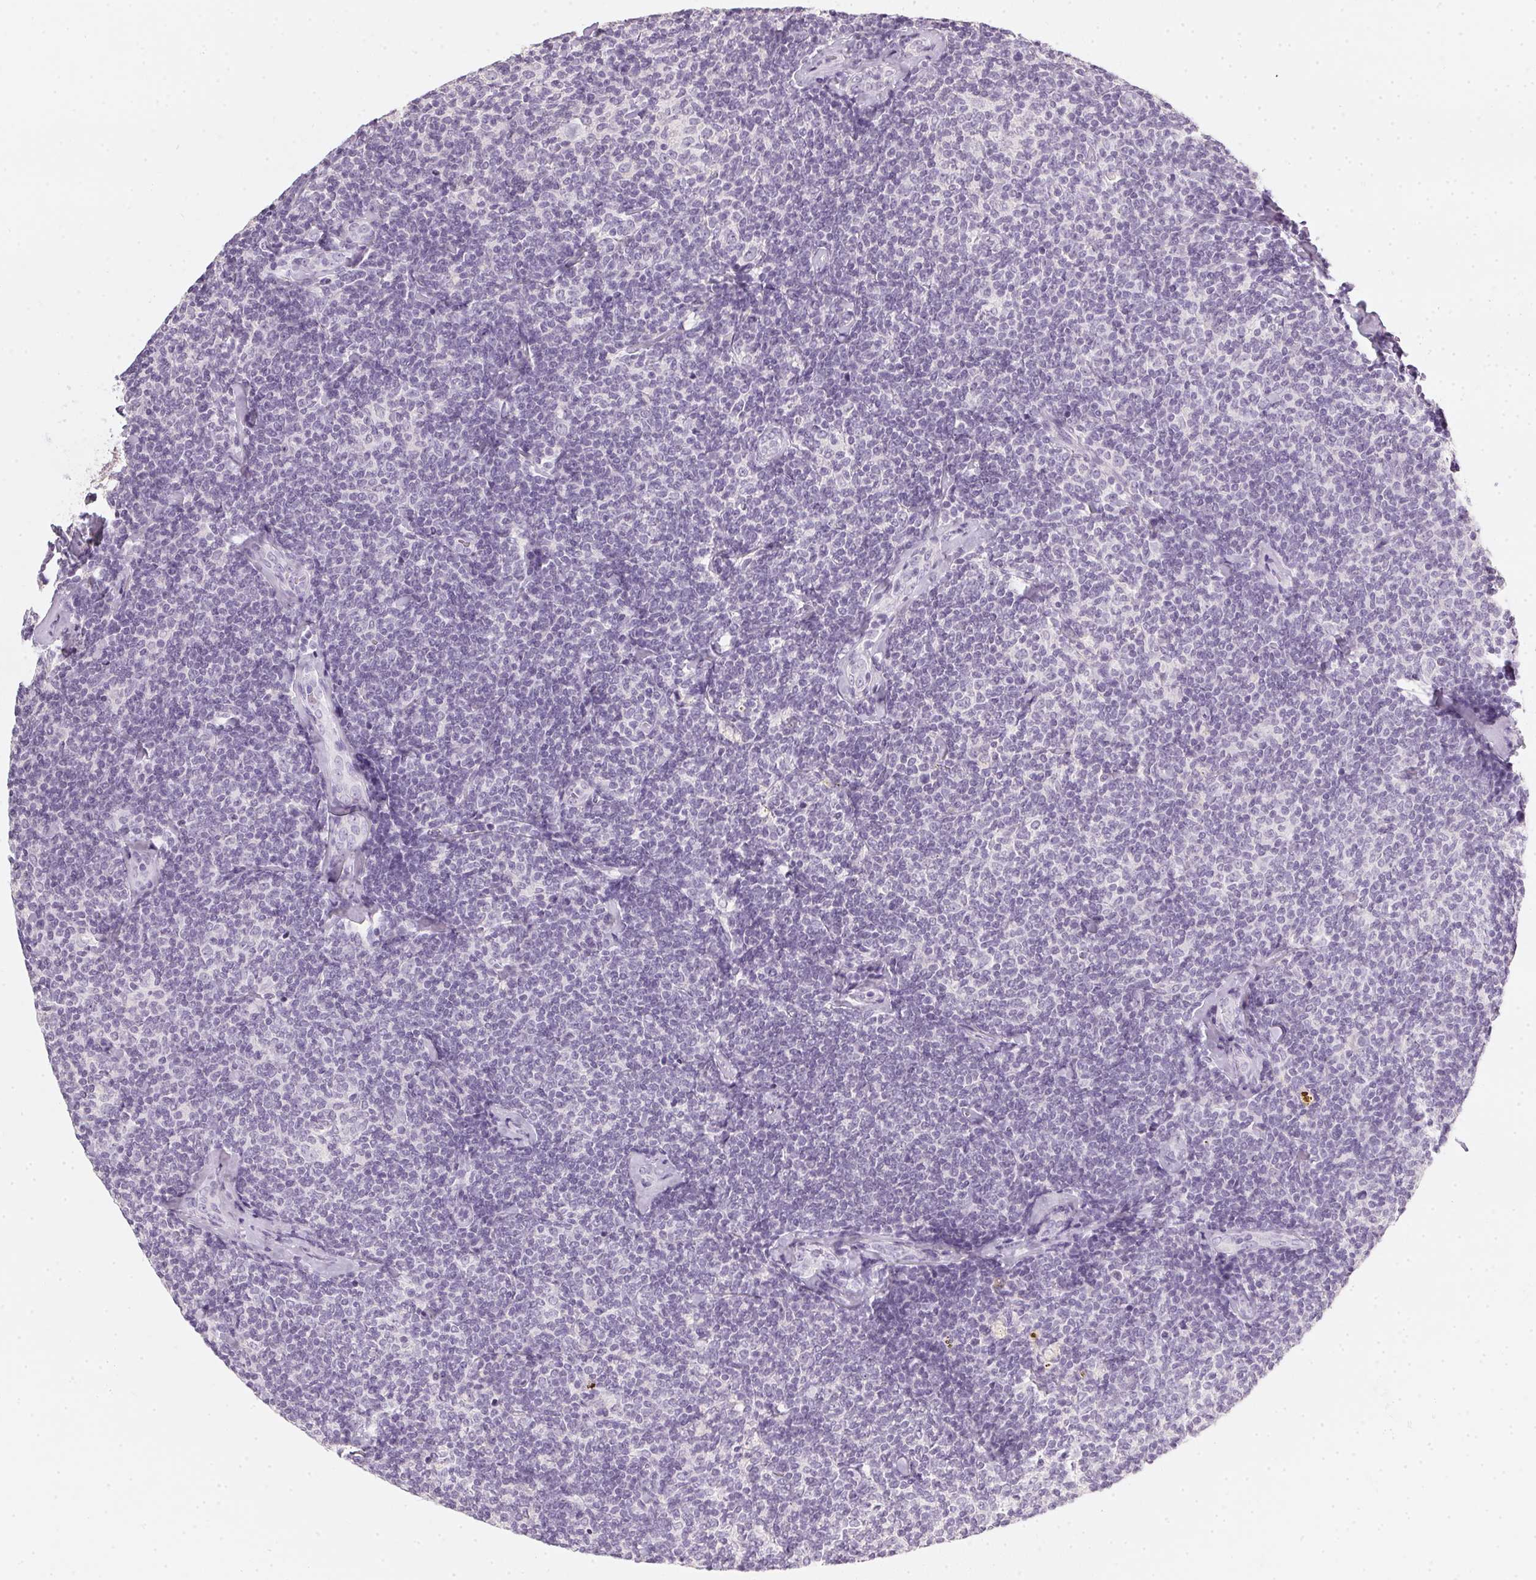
{"staining": {"intensity": "negative", "quantity": "none", "location": "none"}, "tissue": "lymphoma", "cell_type": "Tumor cells", "image_type": "cancer", "snomed": [{"axis": "morphology", "description": "Malignant lymphoma, non-Hodgkin's type, Low grade"}, {"axis": "topography", "description": "Lymph node"}], "caption": "The image reveals no staining of tumor cells in low-grade malignant lymphoma, non-Hodgkin's type. Nuclei are stained in blue.", "gene": "TMEM72", "patient": {"sex": "female", "age": 56}}